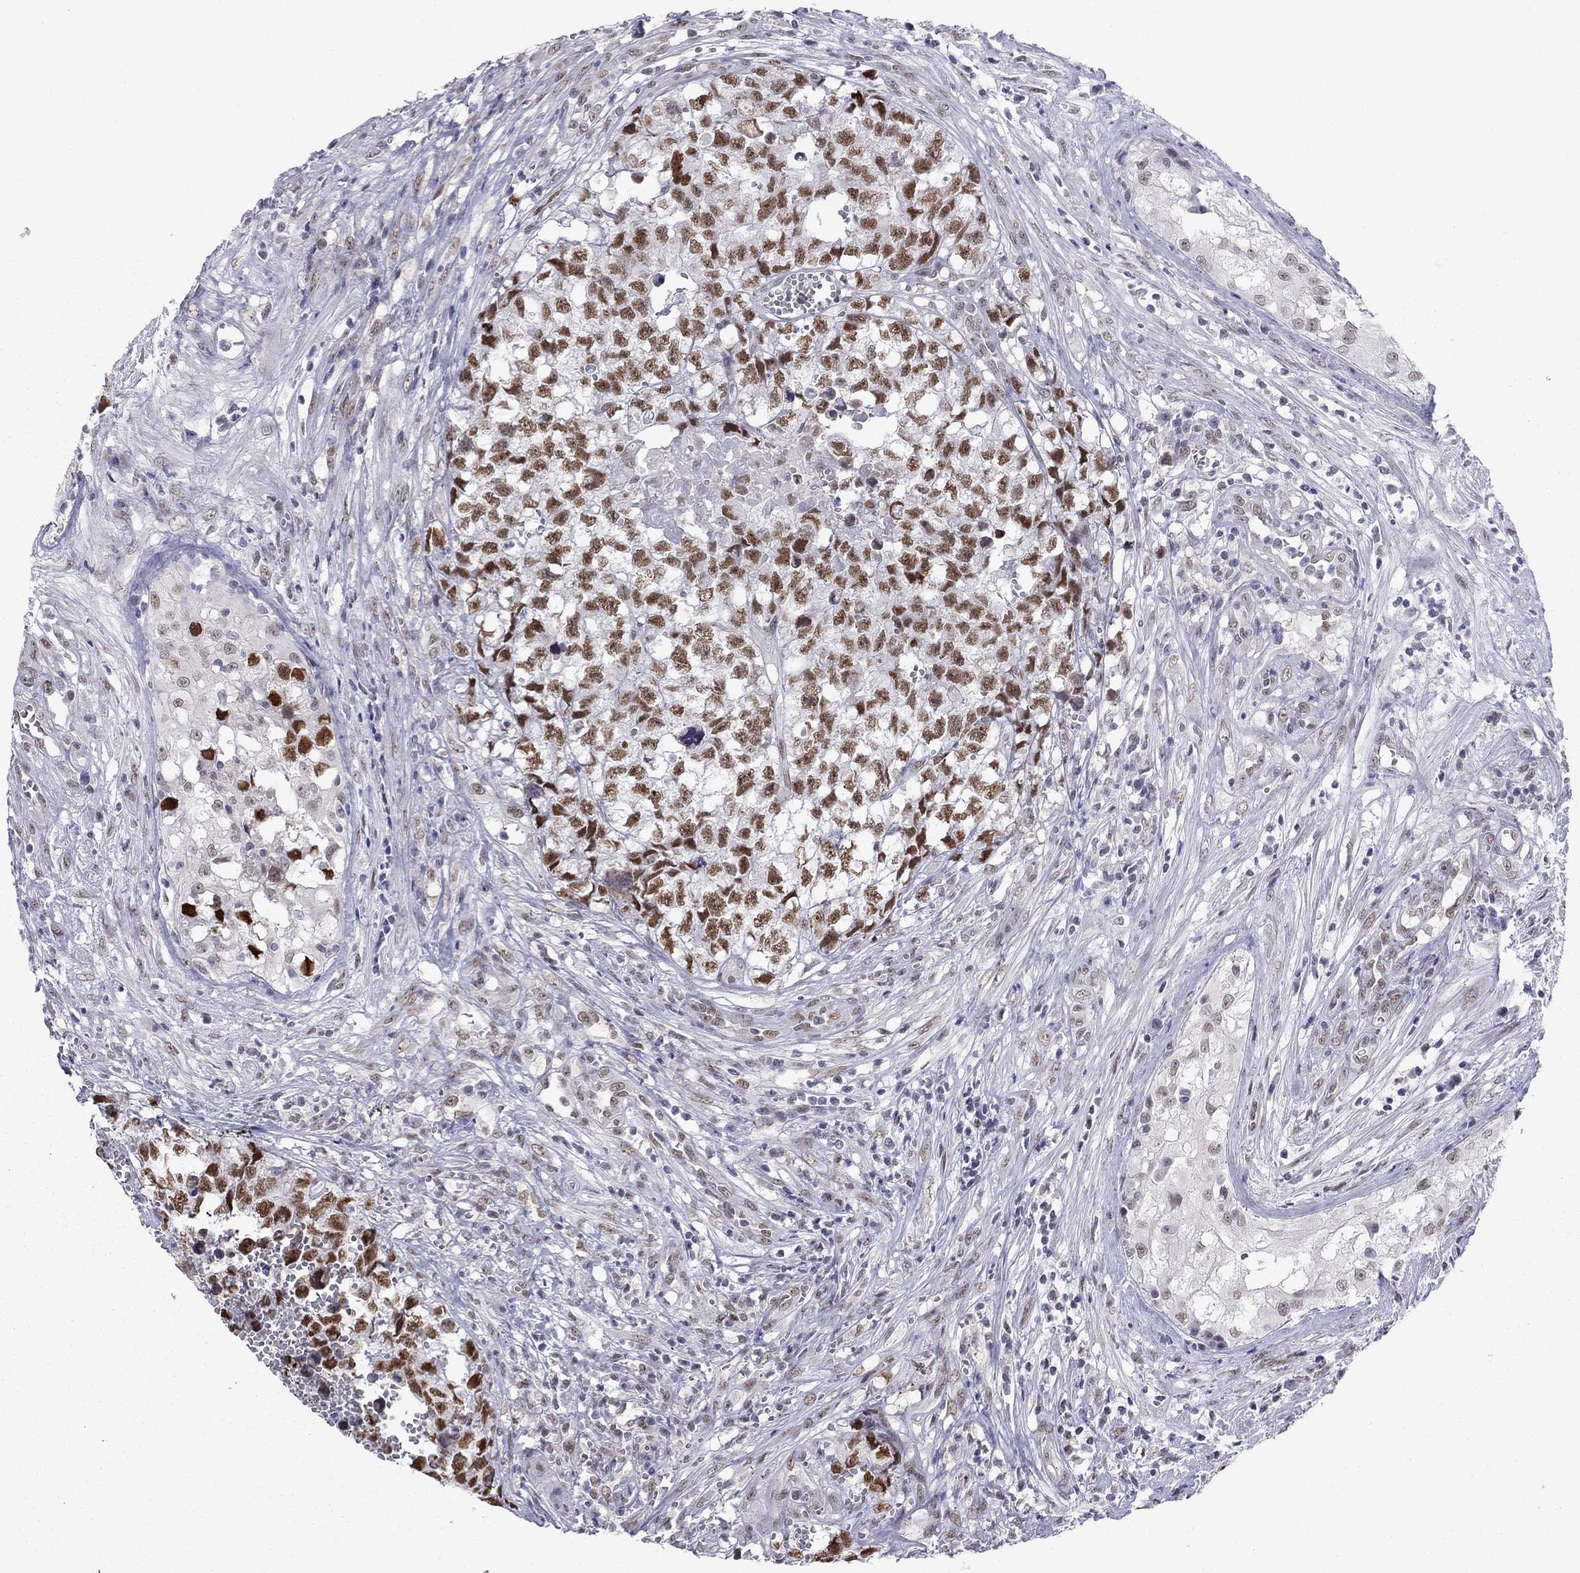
{"staining": {"intensity": "strong", "quantity": ">75%", "location": "nuclear"}, "tissue": "testis cancer", "cell_type": "Tumor cells", "image_type": "cancer", "snomed": [{"axis": "morphology", "description": "Seminoma, NOS"}, {"axis": "morphology", "description": "Carcinoma, Embryonal, NOS"}, {"axis": "topography", "description": "Testis"}], "caption": "A brown stain shows strong nuclear expression of a protein in human testis cancer (seminoma) tumor cells. The staining is performed using DAB (3,3'-diaminobenzidine) brown chromogen to label protein expression. The nuclei are counter-stained blue using hematoxylin.", "gene": "DOT1L", "patient": {"sex": "male", "age": 22}}